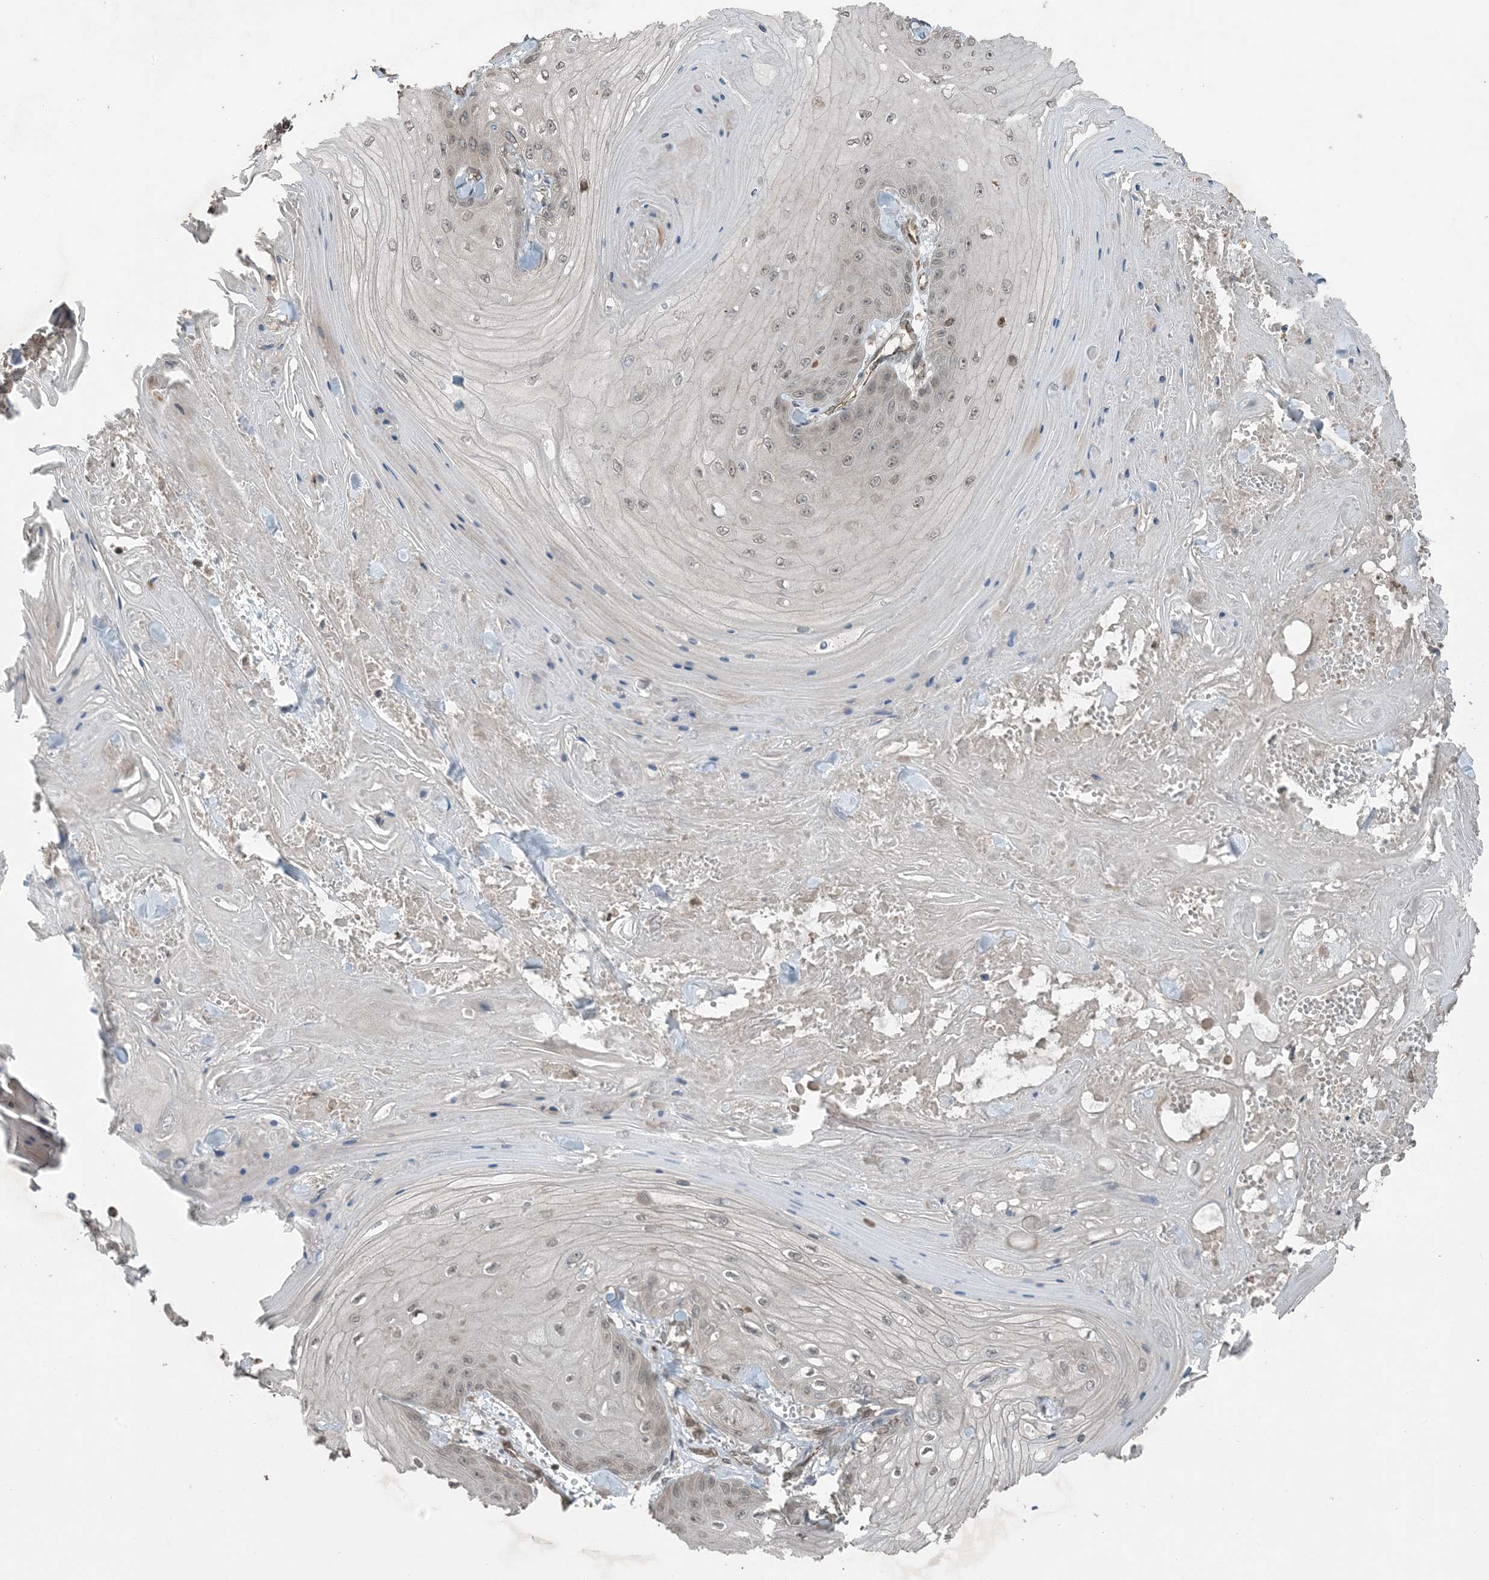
{"staining": {"intensity": "negative", "quantity": "none", "location": "none"}, "tissue": "skin cancer", "cell_type": "Tumor cells", "image_type": "cancer", "snomed": [{"axis": "morphology", "description": "Squamous cell carcinoma, NOS"}, {"axis": "topography", "description": "Skin"}], "caption": "This is an immunohistochemistry (IHC) micrograph of human skin cancer. There is no staining in tumor cells.", "gene": "ZFAND2B", "patient": {"sex": "male", "age": 74}}